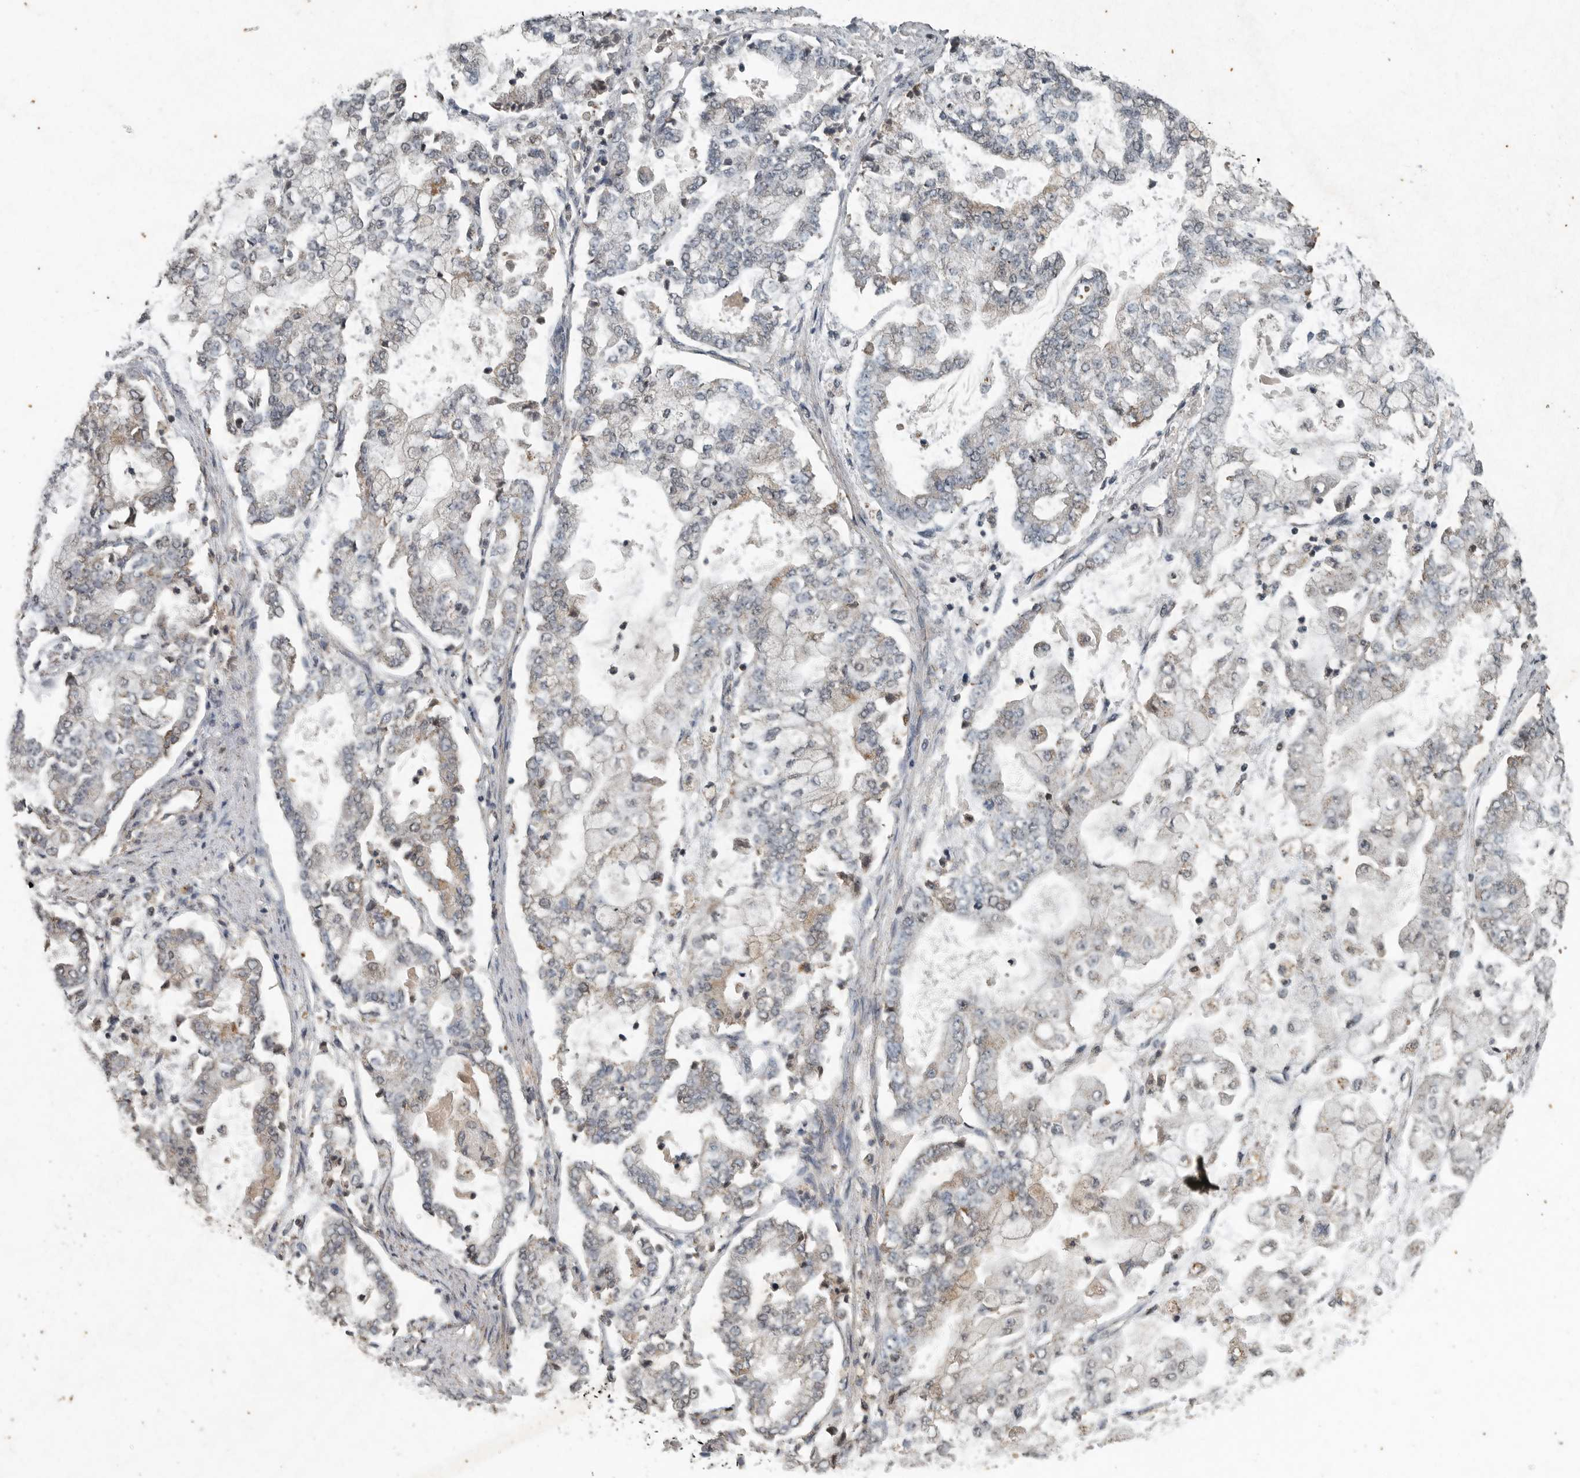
{"staining": {"intensity": "weak", "quantity": "25%-75%", "location": "cytoplasmic/membranous"}, "tissue": "stomach cancer", "cell_type": "Tumor cells", "image_type": "cancer", "snomed": [{"axis": "morphology", "description": "Adenocarcinoma, NOS"}, {"axis": "topography", "description": "Stomach"}], "caption": "Approximately 25%-75% of tumor cells in human stomach adenocarcinoma demonstrate weak cytoplasmic/membranous protein staining as visualized by brown immunohistochemical staining.", "gene": "IL6ST", "patient": {"sex": "male", "age": 76}}